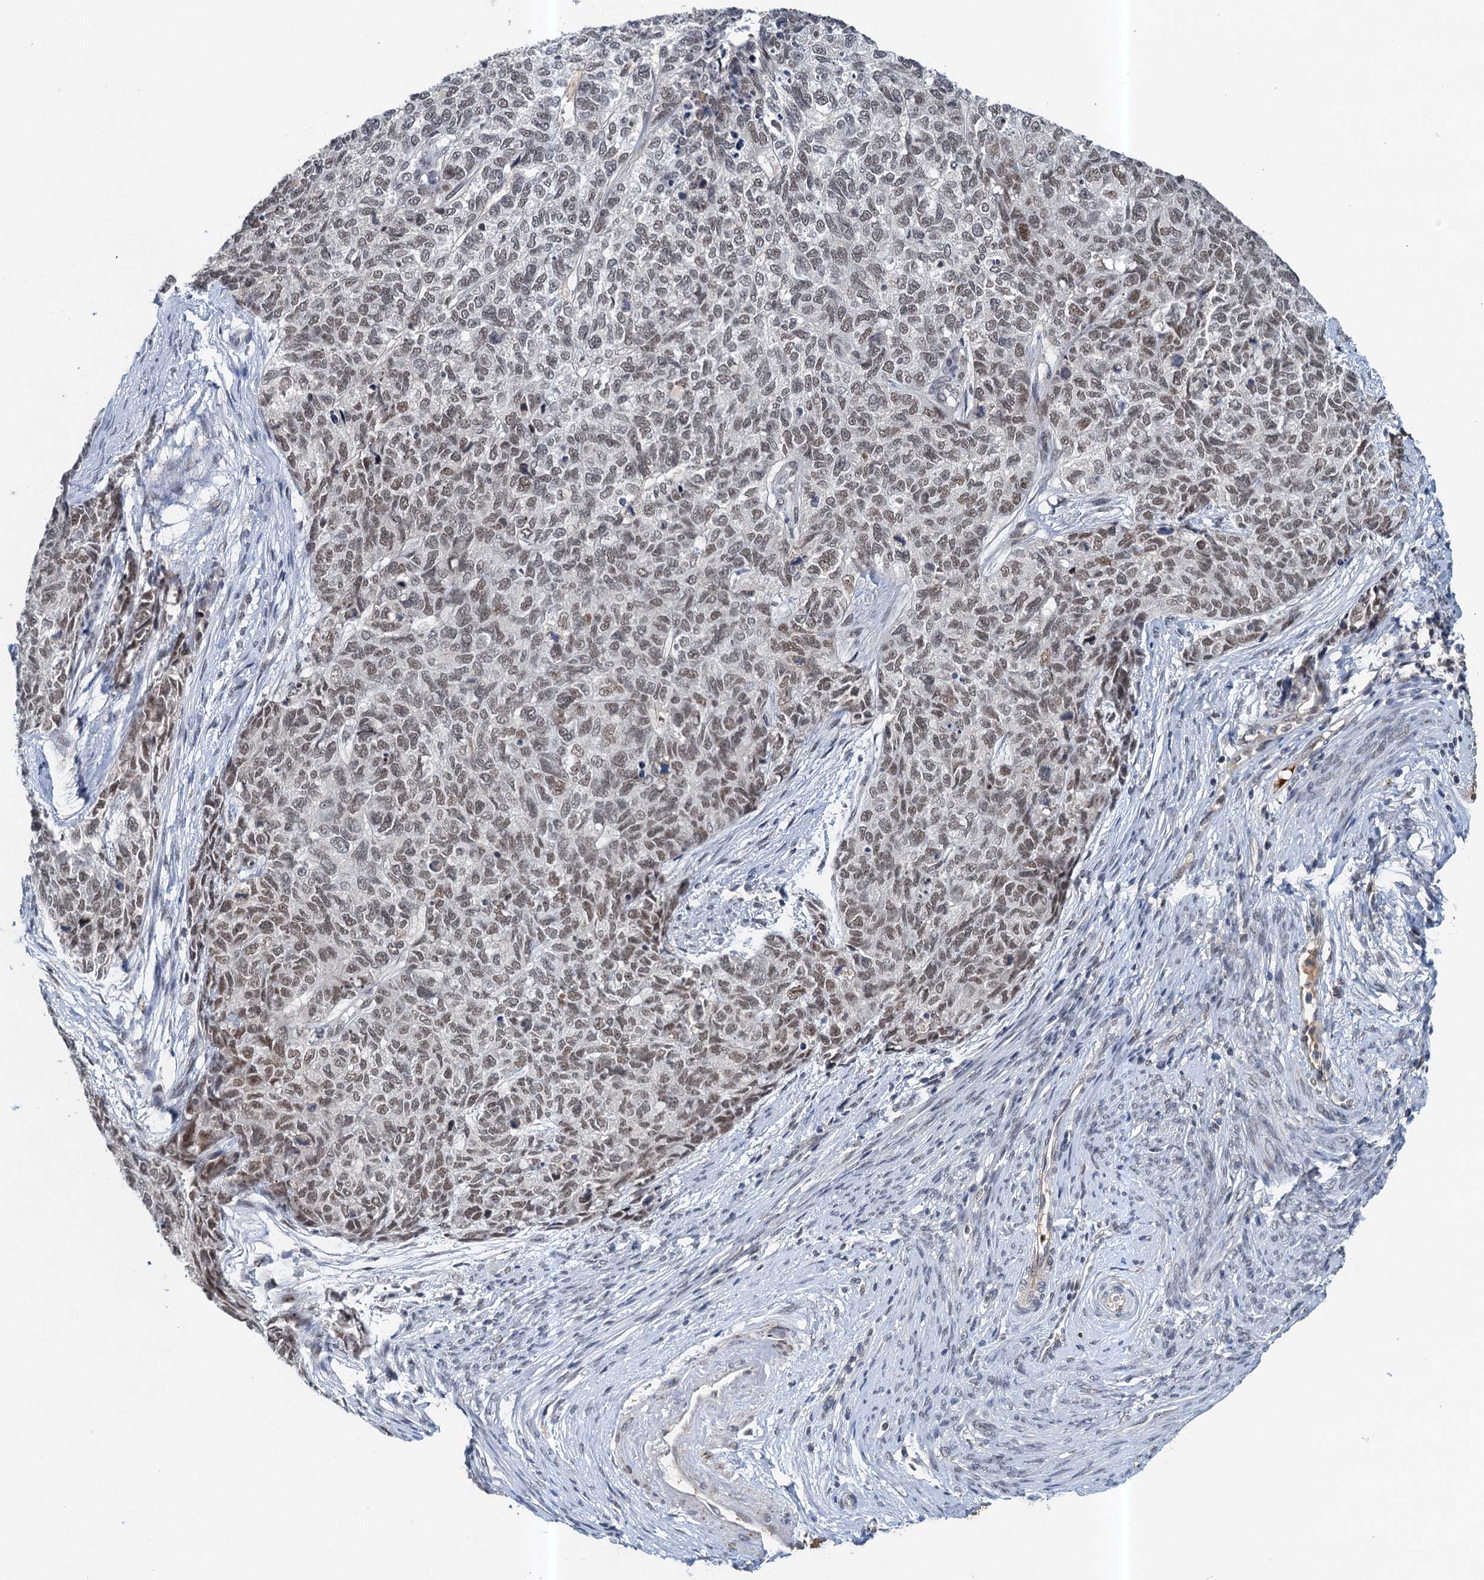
{"staining": {"intensity": "moderate", "quantity": "25%-75%", "location": "nuclear"}, "tissue": "cervical cancer", "cell_type": "Tumor cells", "image_type": "cancer", "snomed": [{"axis": "morphology", "description": "Squamous cell carcinoma, NOS"}, {"axis": "topography", "description": "Cervix"}], "caption": "A medium amount of moderate nuclear expression is appreciated in approximately 25%-75% of tumor cells in cervical squamous cell carcinoma tissue.", "gene": "CSTF3", "patient": {"sex": "female", "age": 63}}